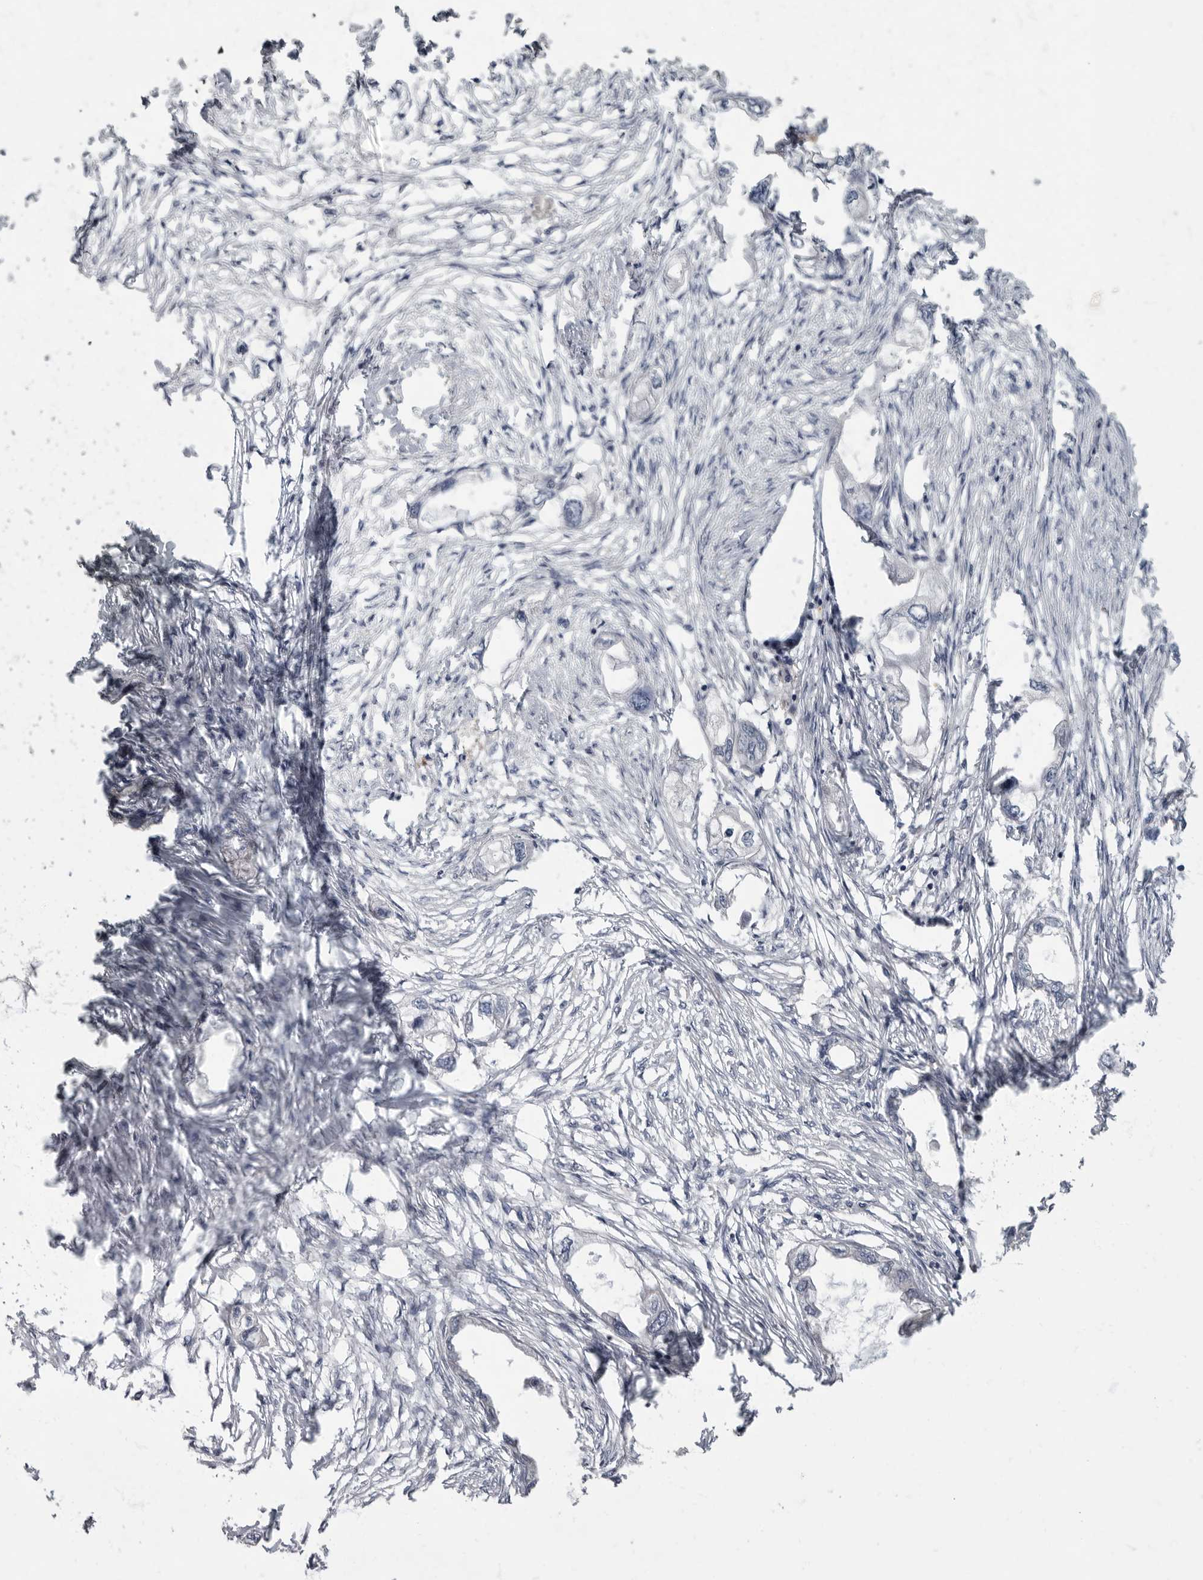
{"staining": {"intensity": "negative", "quantity": "none", "location": "none"}, "tissue": "endometrial cancer", "cell_type": "Tumor cells", "image_type": "cancer", "snomed": [{"axis": "morphology", "description": "Adenocarcinoma, NOS"}, {"axis": "morphology", "description": "Adenocarcinoma, metastatic, NOS"}, {"axis": "topography", "description": "Adipose tissue"}, {"axis": "topography", "description": "Endometrium"}], "caption": "IHC of endometrial metastatic adenocarcinoma exhibits no staining in tumor cells.", "gene": "PDK1", "patient": {"sex": "female", "age": 67}}